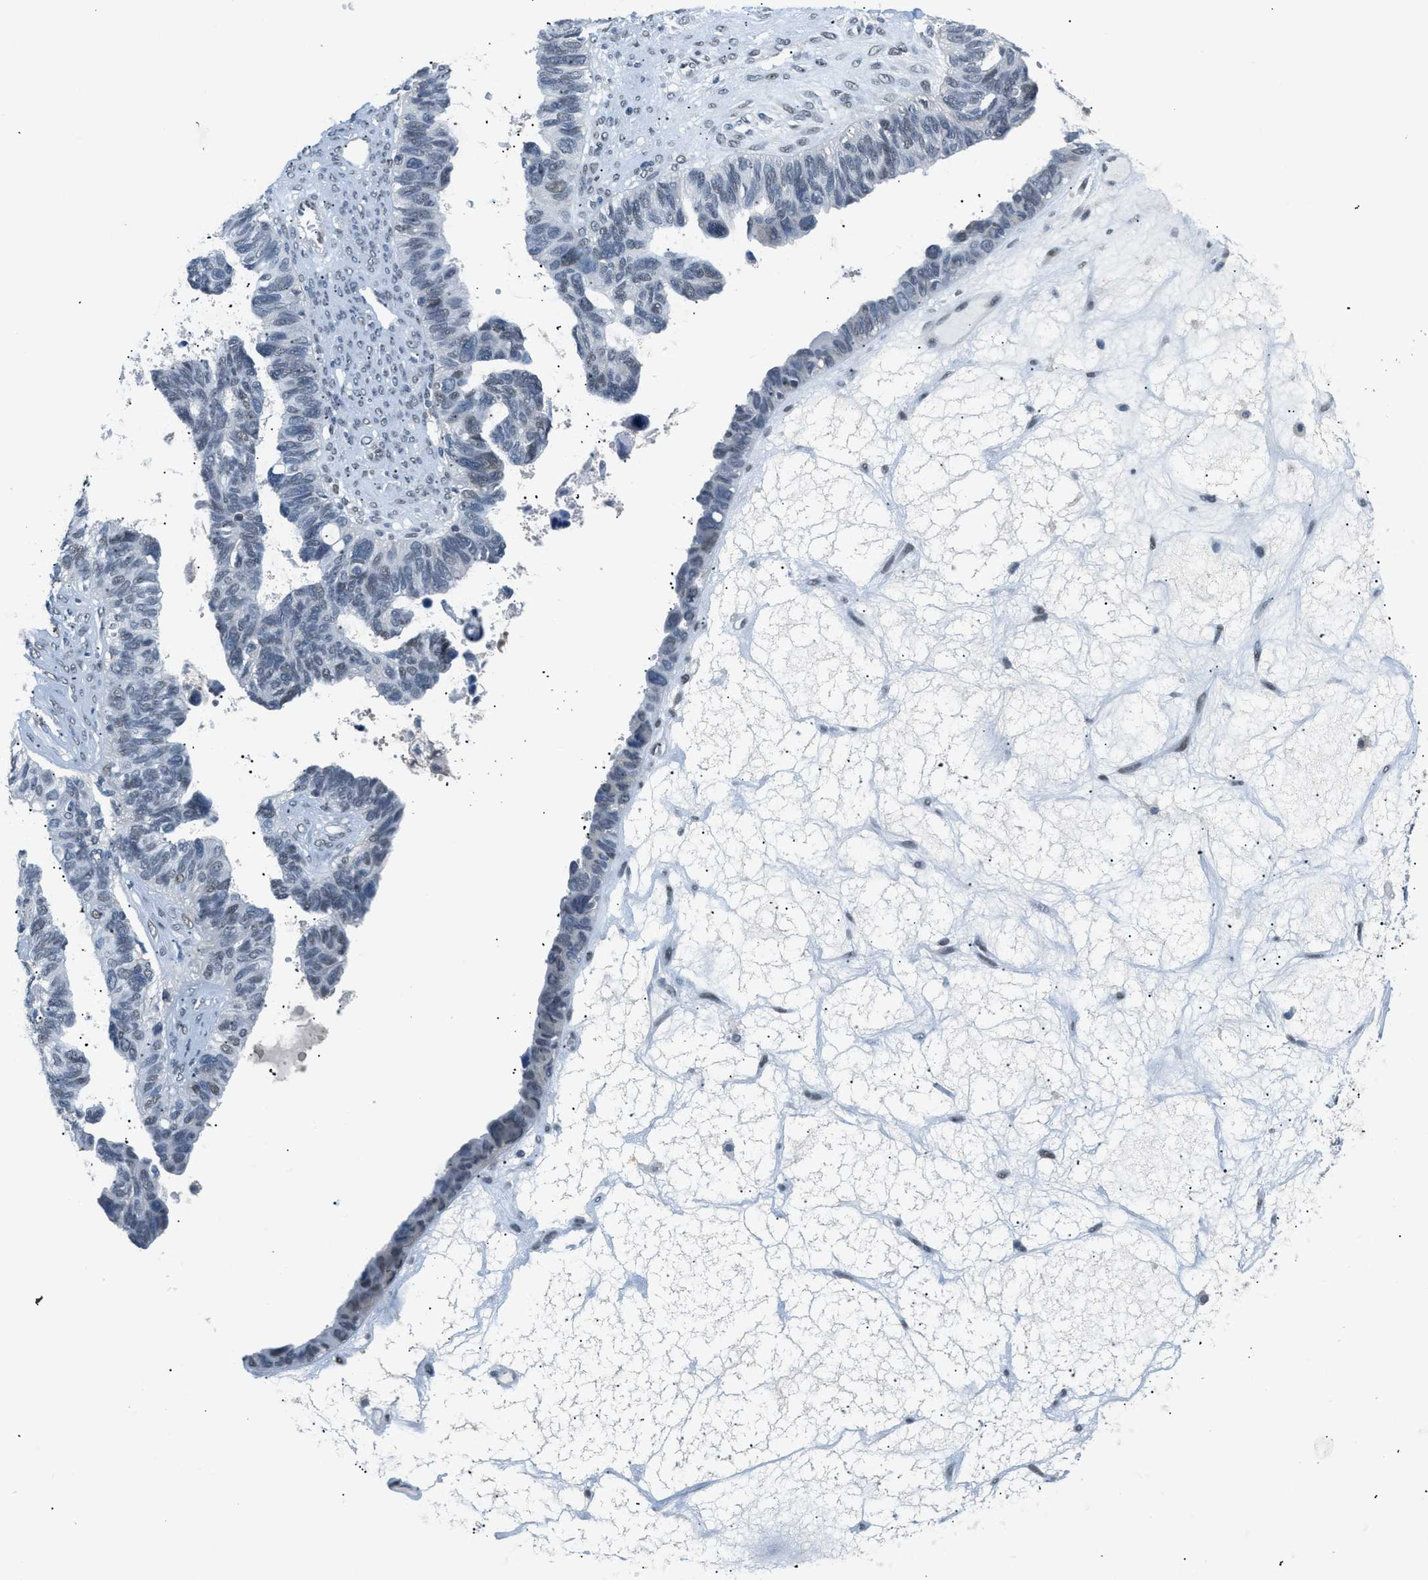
{"staining": {"intensity": "weak", "quantity": "<25%", "location": "nuclear"}, "tissue": "ovarian cancer", "cell_type": "Tumor cells", "image_type": "cancer", "snomed": [{"axis": "morphology", "description": "Cystadenocarcinoma, serous, NOS"}, {"axis": "topography", "description": "Ovary"}], "caption": "IHC of ovarian cancer shows no staining in tumor cells.", "gene": "KCNC3", "patient": {"sex": "female", "age": 79}}